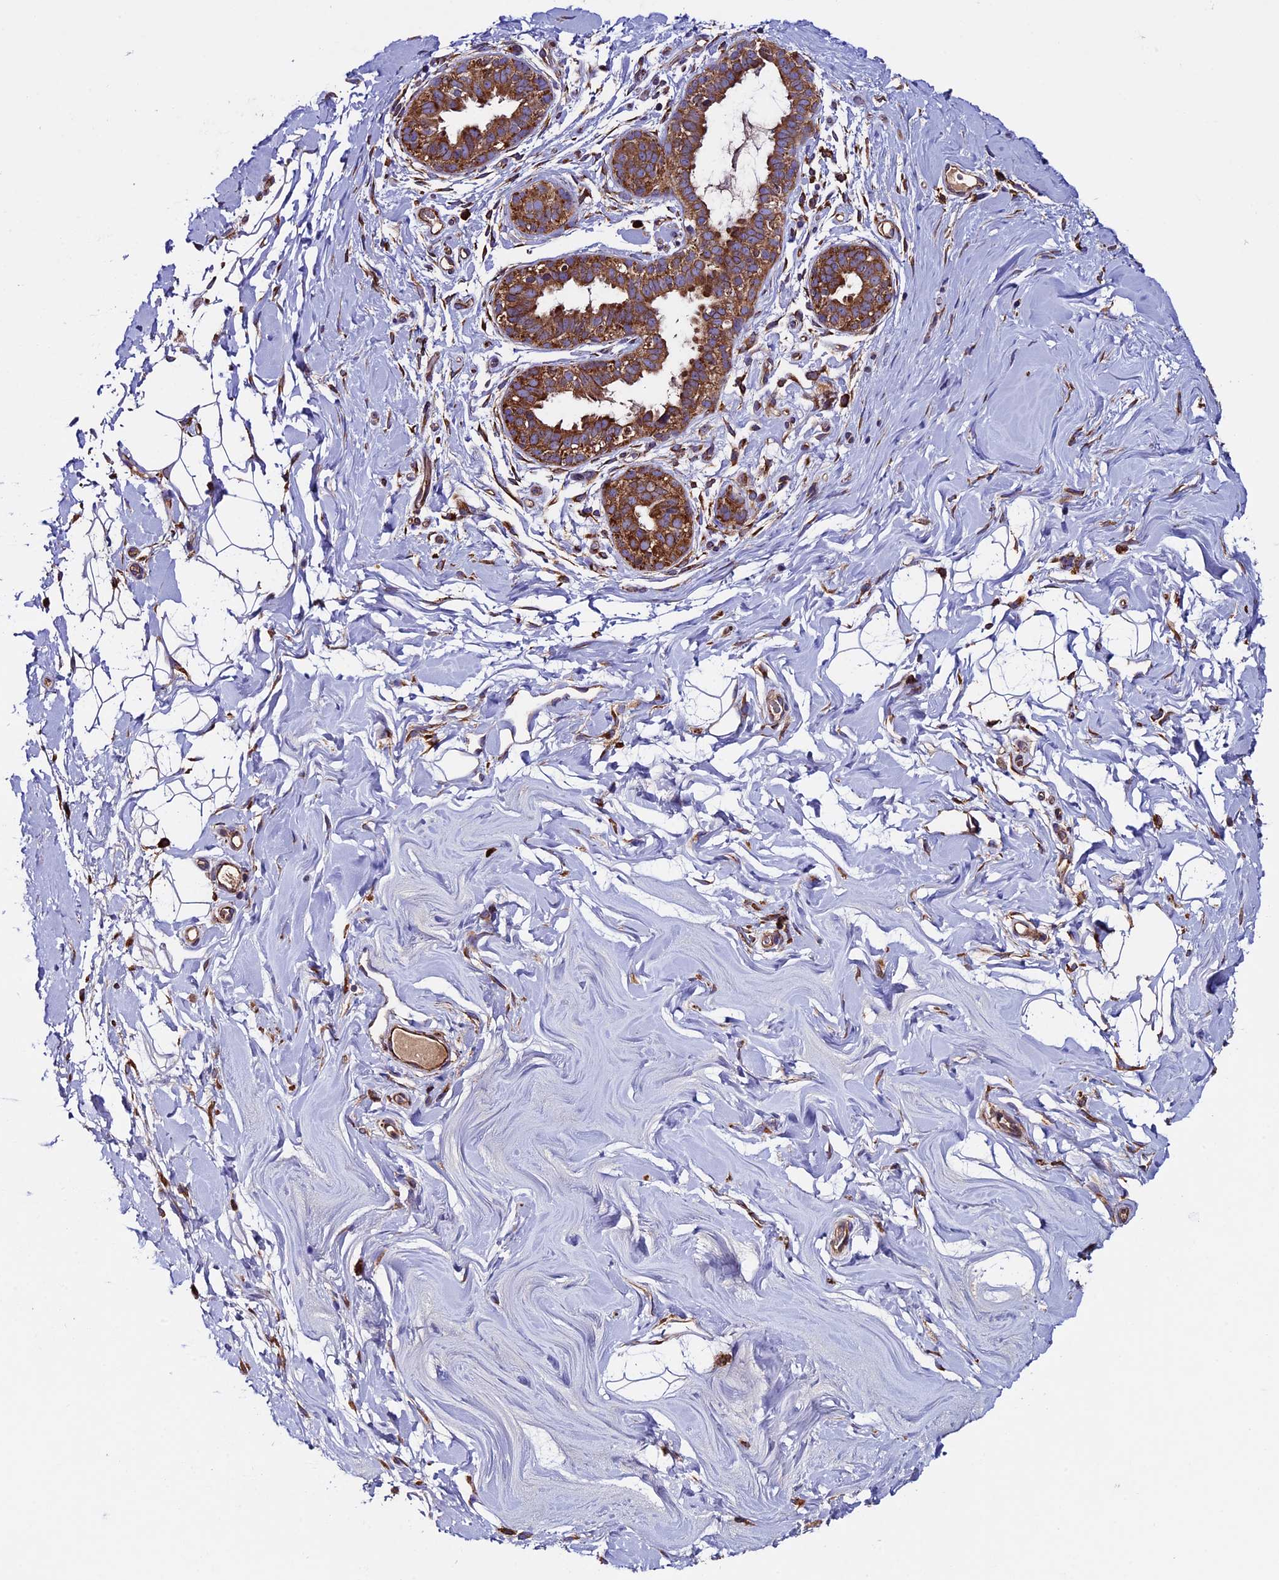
{"staining": {"intensity": "negative", "quantity": "none", "location": "none"}, "tissue": "adipose tissue", "cell_type": "Adipocytes", "image_type": "normal", "snomed": [{"axis": "morphology", "description": "Normal tissue, NOS"}, {"axis": "topography", "description": "Breast"}], "caption": "High power microscopy micrograph of an immunohistochemistry (IHC) micrograph of normal adipose tissue, revealing no significant expression in adipocytes.", "gene": "BTBD3", "patient": {"sex": "female", "age": 26}}